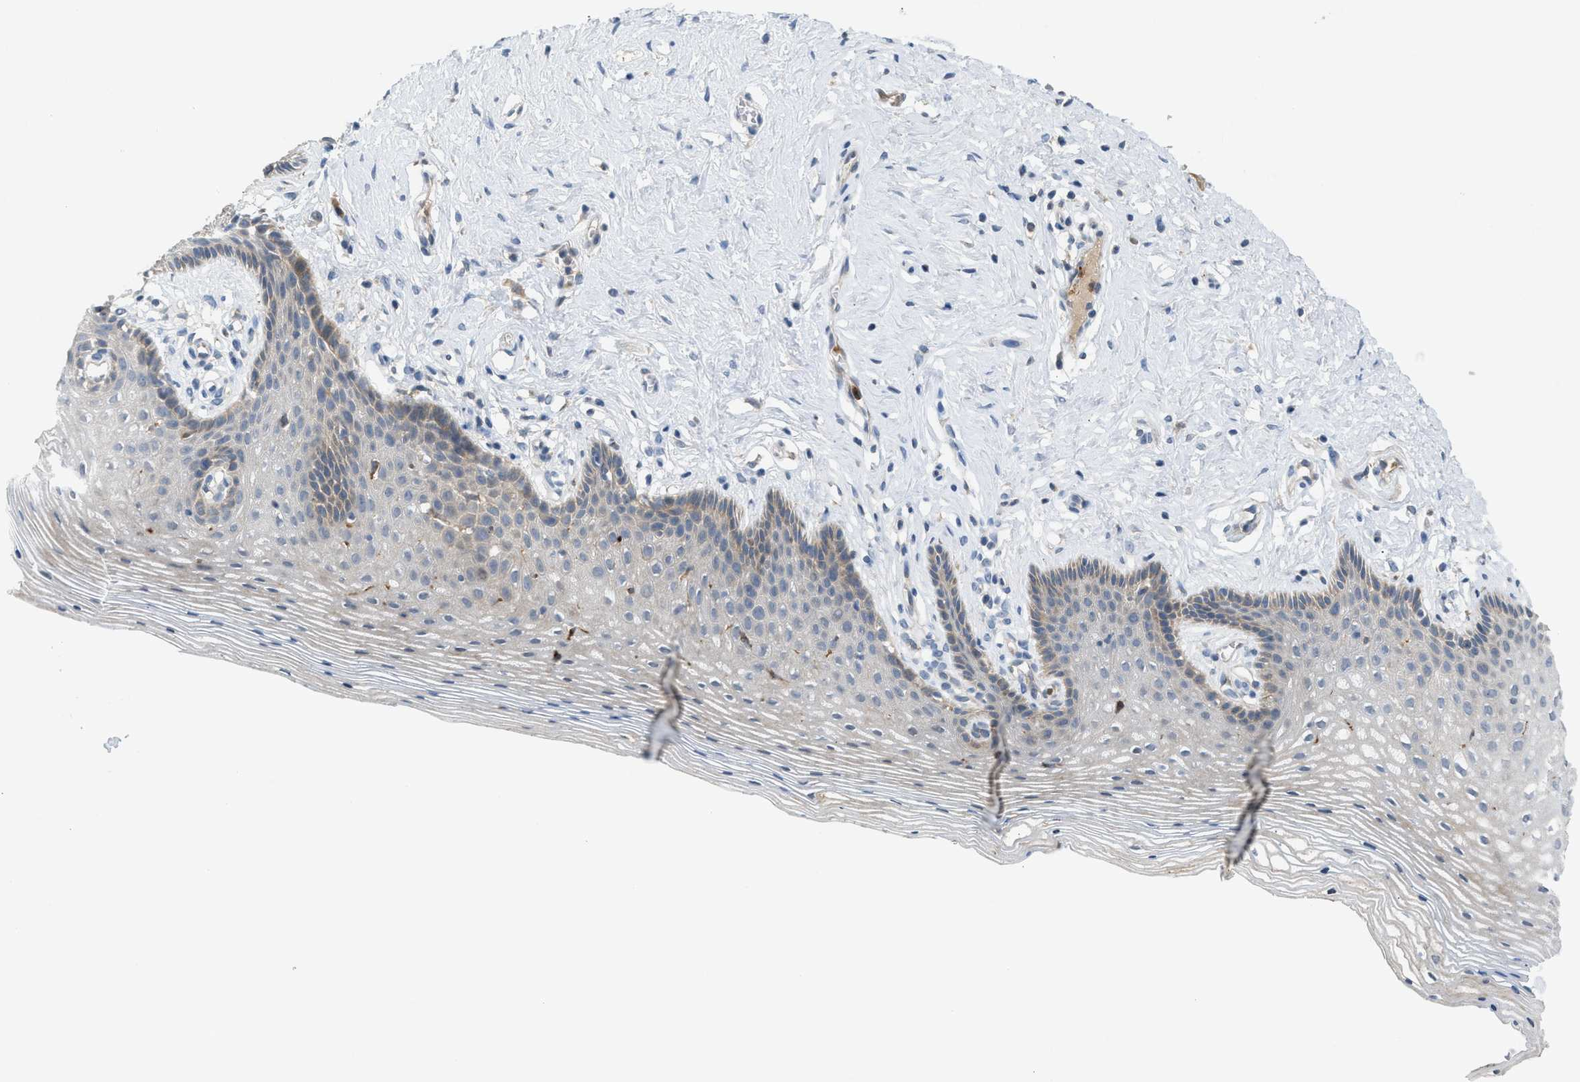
{"staining": {"intensity": "weak", "quantity": "<25%", "location": "cytoplasmic/membranous"}, "tissue": "vagina", "cell_type": "Squamous epithelial cells", "image_type": "normal", "snomed": [{"axis": "morphology", "description": "Normal tissue, NOS"}, {"axis": "topography", "description": "Vagina"}], "caption": "The IHC micrograph has no significant positivity in squamous epithelial cells of vagina.", "gene": "RHBDF2", "patient": {"sex": "female", "age": 32}}